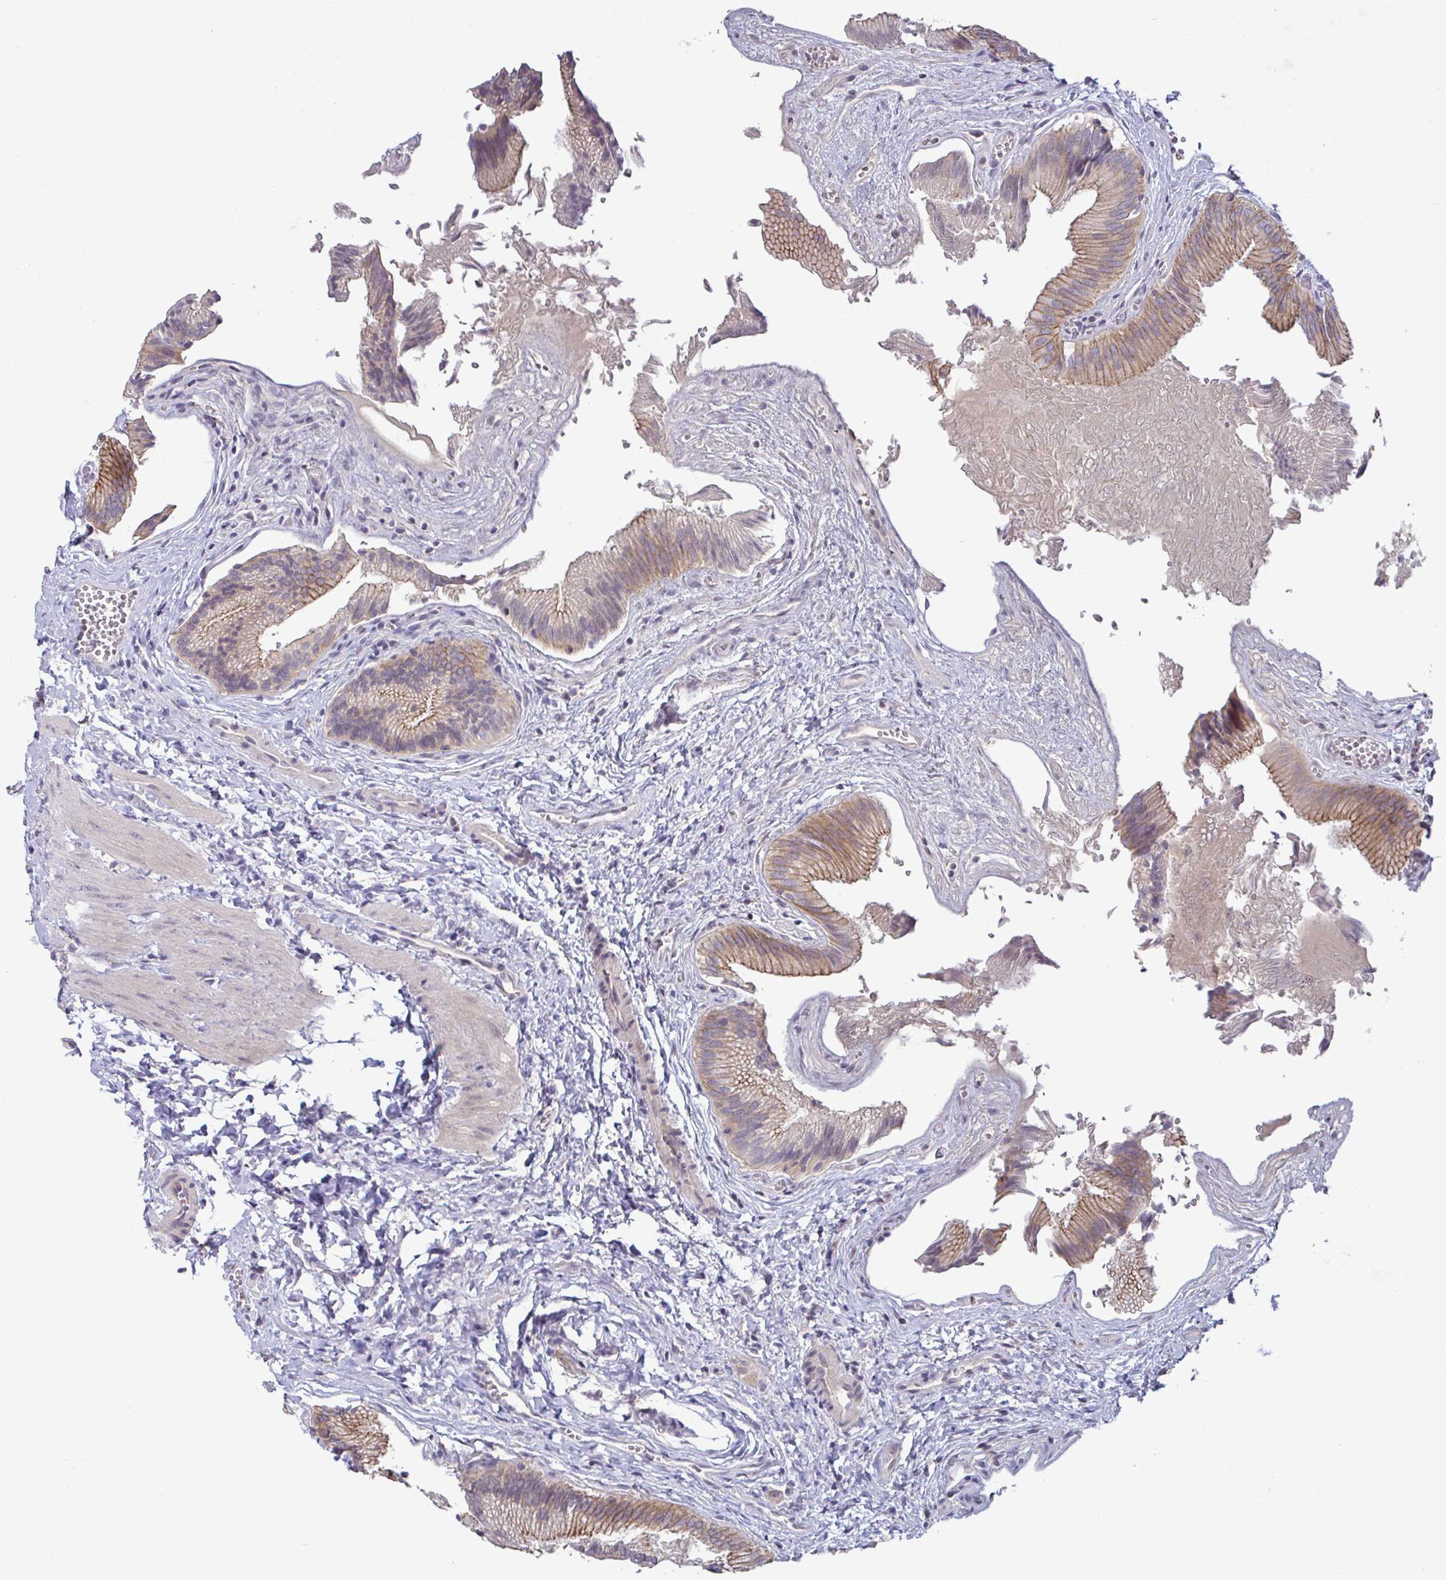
{"staining": {"intensity": "strong", "quantity": ">75%", "location": "cytoplasmic/membranous"}, "tissue": "gallbladder", "cell_type": "Glandular cells", "image_type": "normal", "snomed": [{"axis": "morphology", "description": "Normal tissue, NOS"}, {"axis": "topography", "description": "Gallbladder"}], "caption": "Protein staining of normal gallbladder shows strong cytoplasmic/membranous expression in about >75% of glandular cells.", "gene": "GSTM1", "patient": {"sex": "male", "age": 17}}